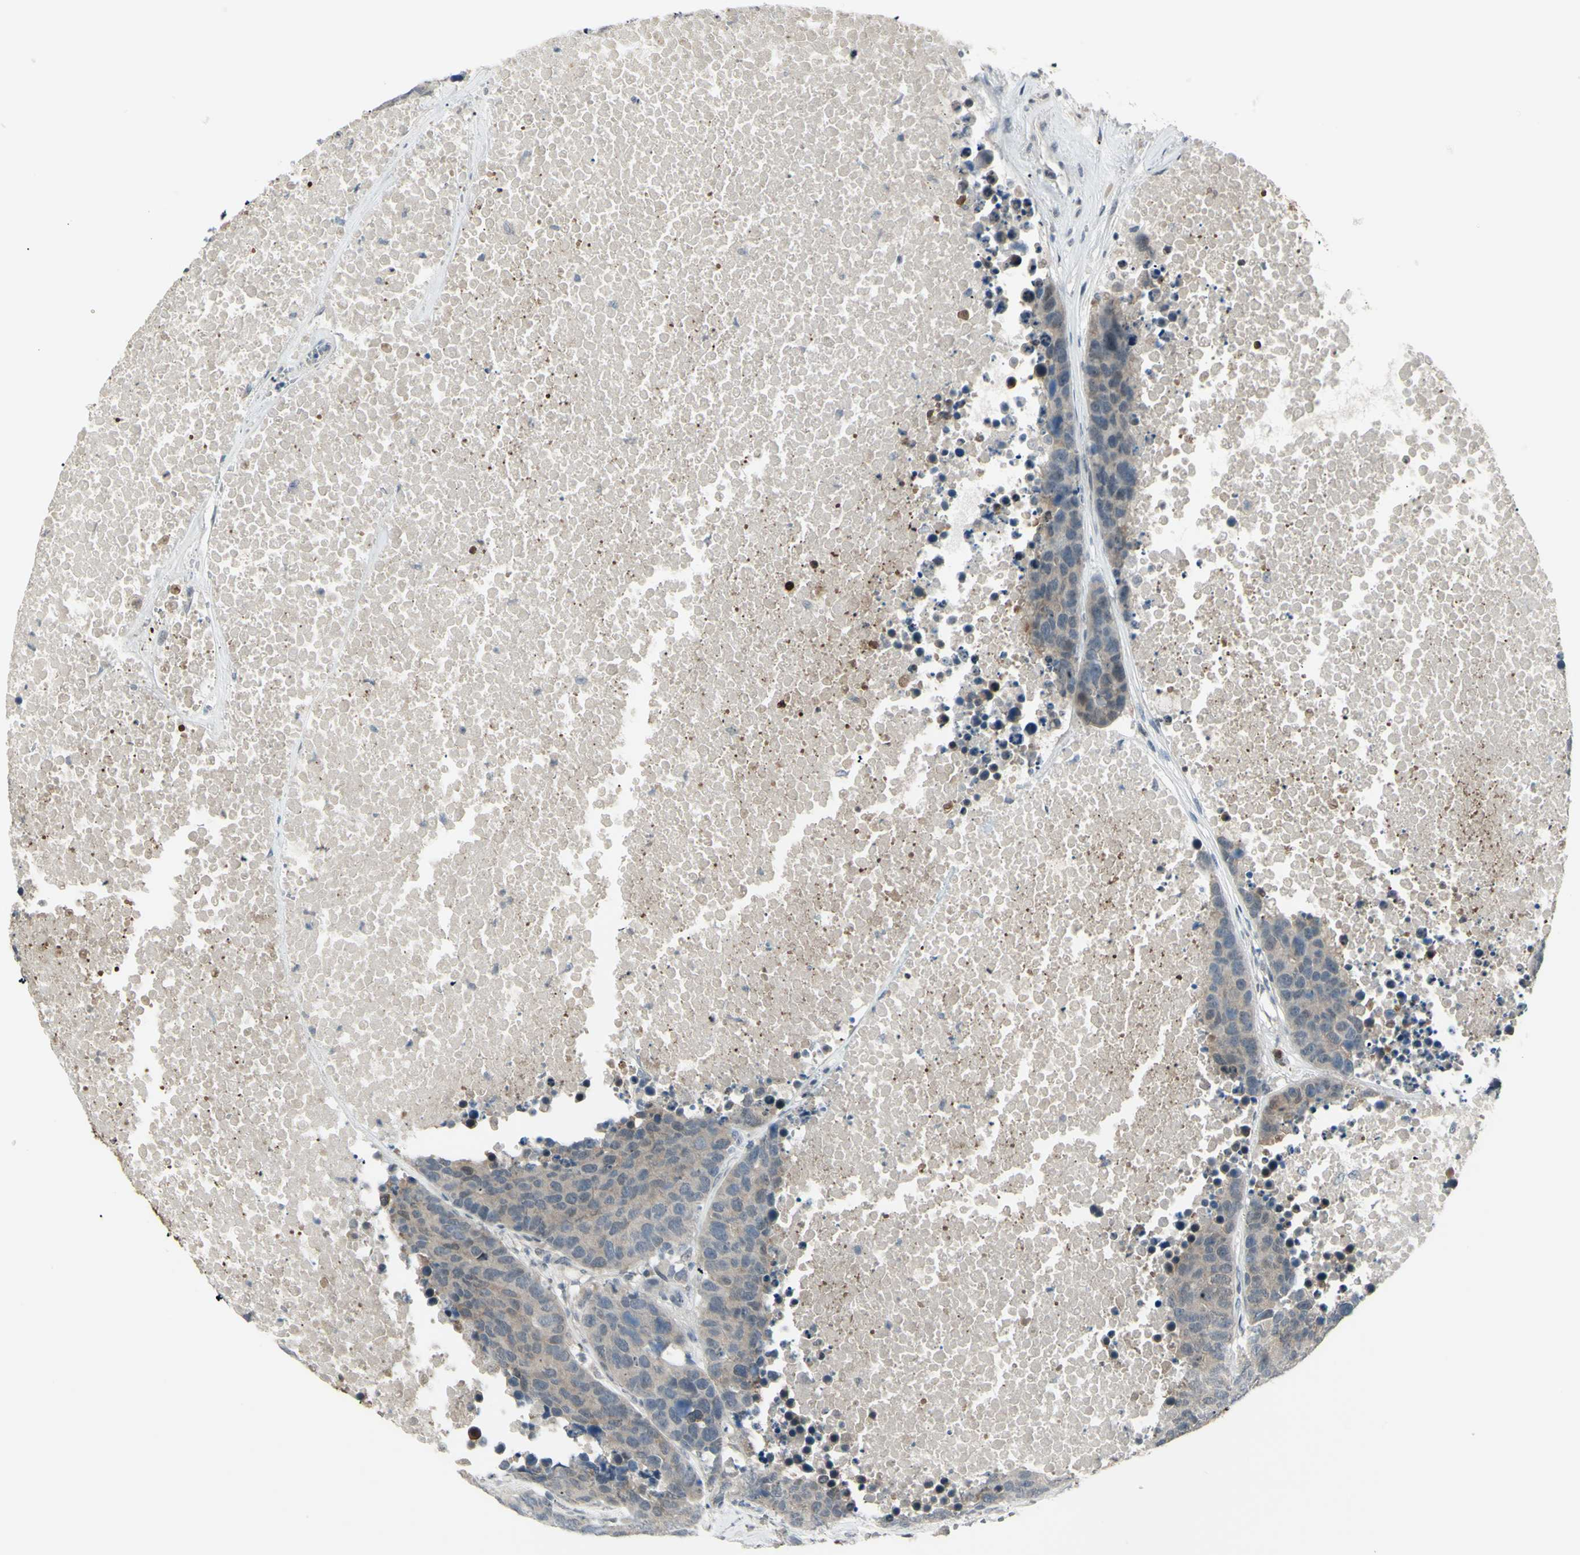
{"staining": {"intensity": "weak", "quantity": "<25%", "location": "cytoplasmic/membranous"}, "tissue": "carcinoid", "cell_type": "Tumor cells", "image_type": "cancer", "snomed": [{"axis": "morphology", "description": "Carcinoid, malignant, NOS"}, {"axis": "topography", "description": "Lung"}], "caption": "This is a micrograph of immunohistochemistry staining of carcinoid (malignant), which shows no positivity in tumor cells.", "gene": "ETNK1", "patient": {"sex": "male", "age": 60}}